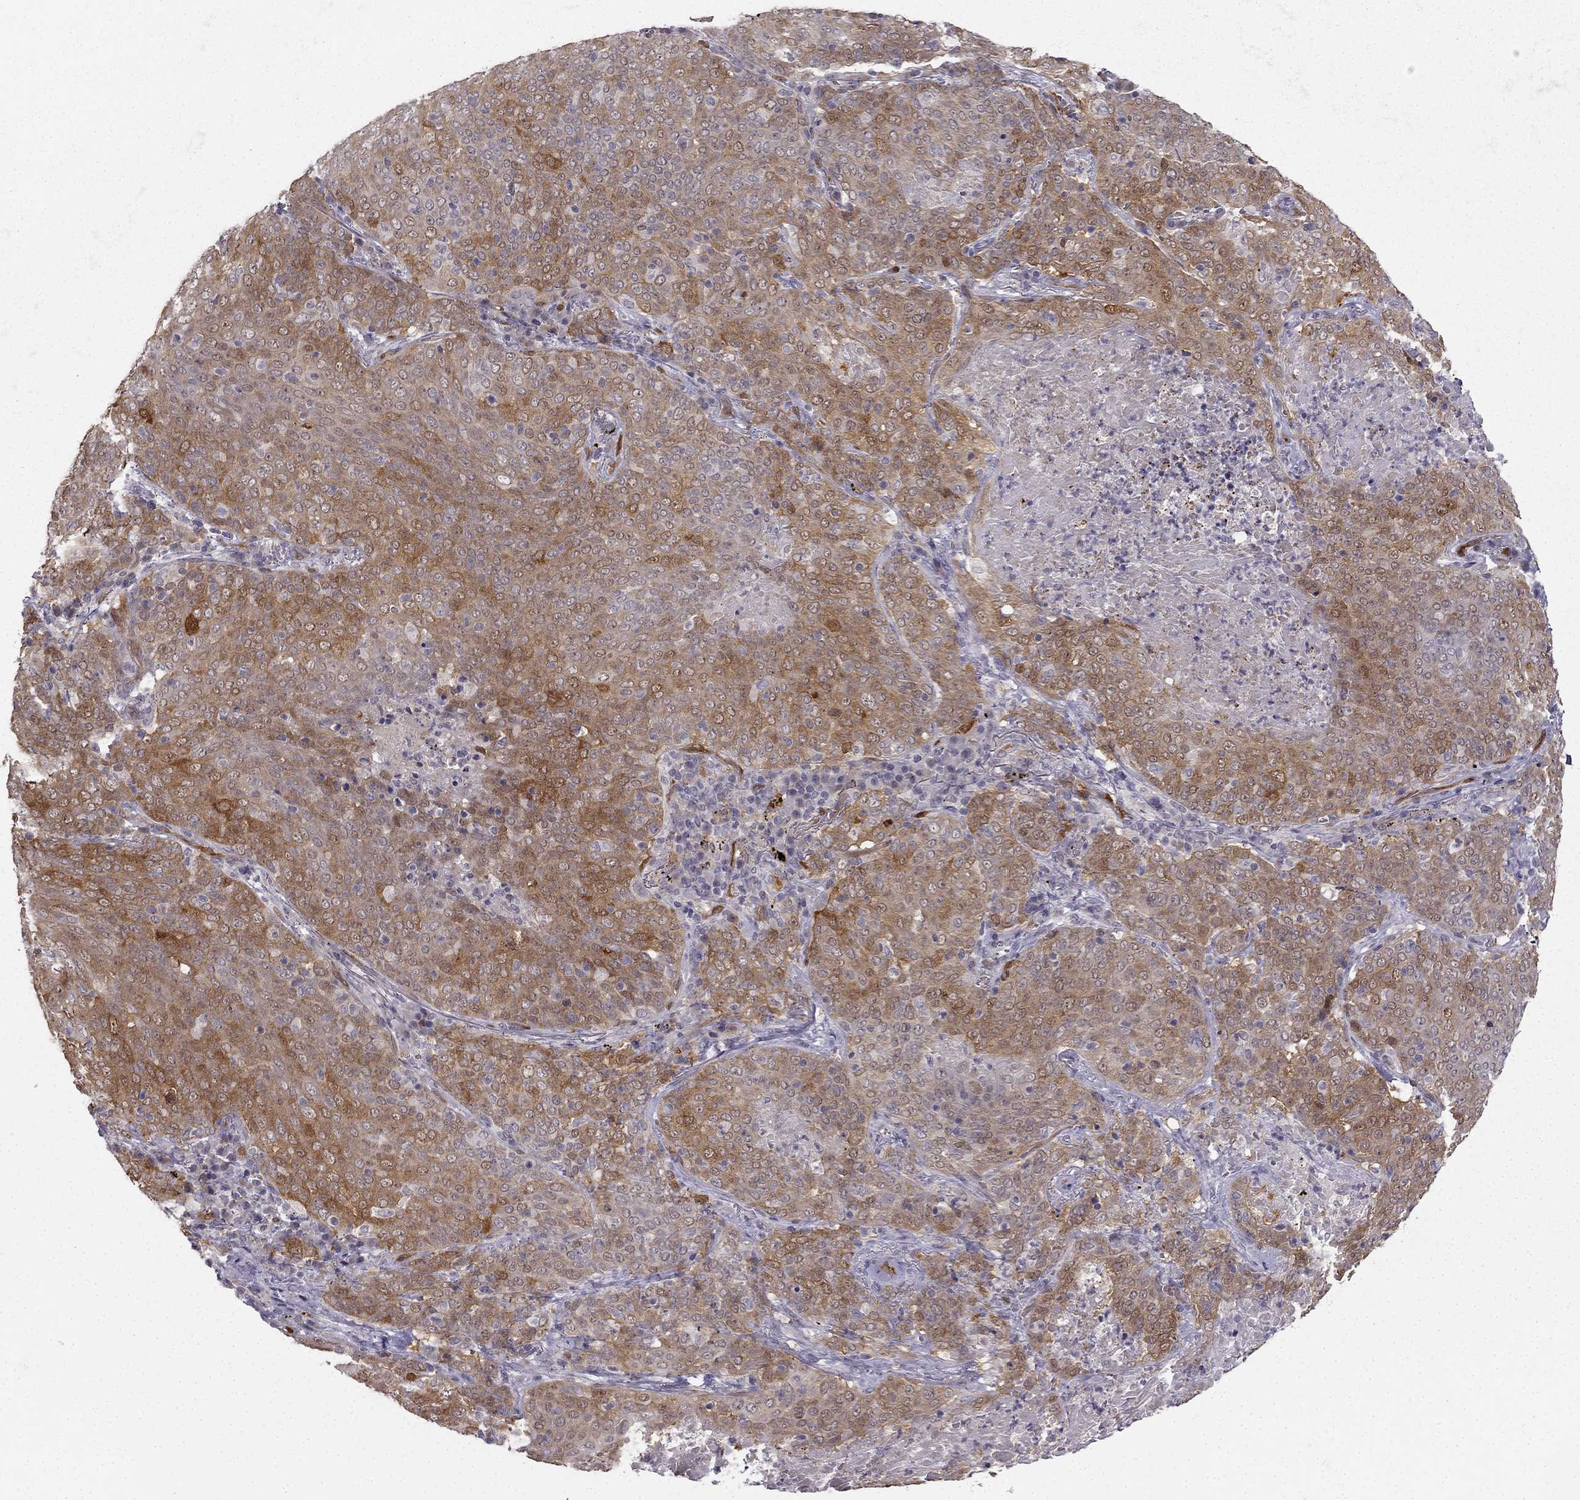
{"staining": {"intensity": "moderate", "quantity": "25%-75%", "location": "cytoplasmic/membranous"}, "tissue": "lung cancer", "cell_type": "Tumor cells", "image_type": "cancer", "snomed": [{"axis": "morphology", "description": "Squamous cell carcinoma, NOS"}, {"axis": "topography", "description": "Lung"}], "caption": "Lung squamous cell carcinoma was stained to show a protein in brown. There is medium levels of moderate cytoplasmic/membranous positivity in approximately 25%-75% of tumor cells.", "gene": "NQO1", "patient": {"sex": "male", "age": 82}}